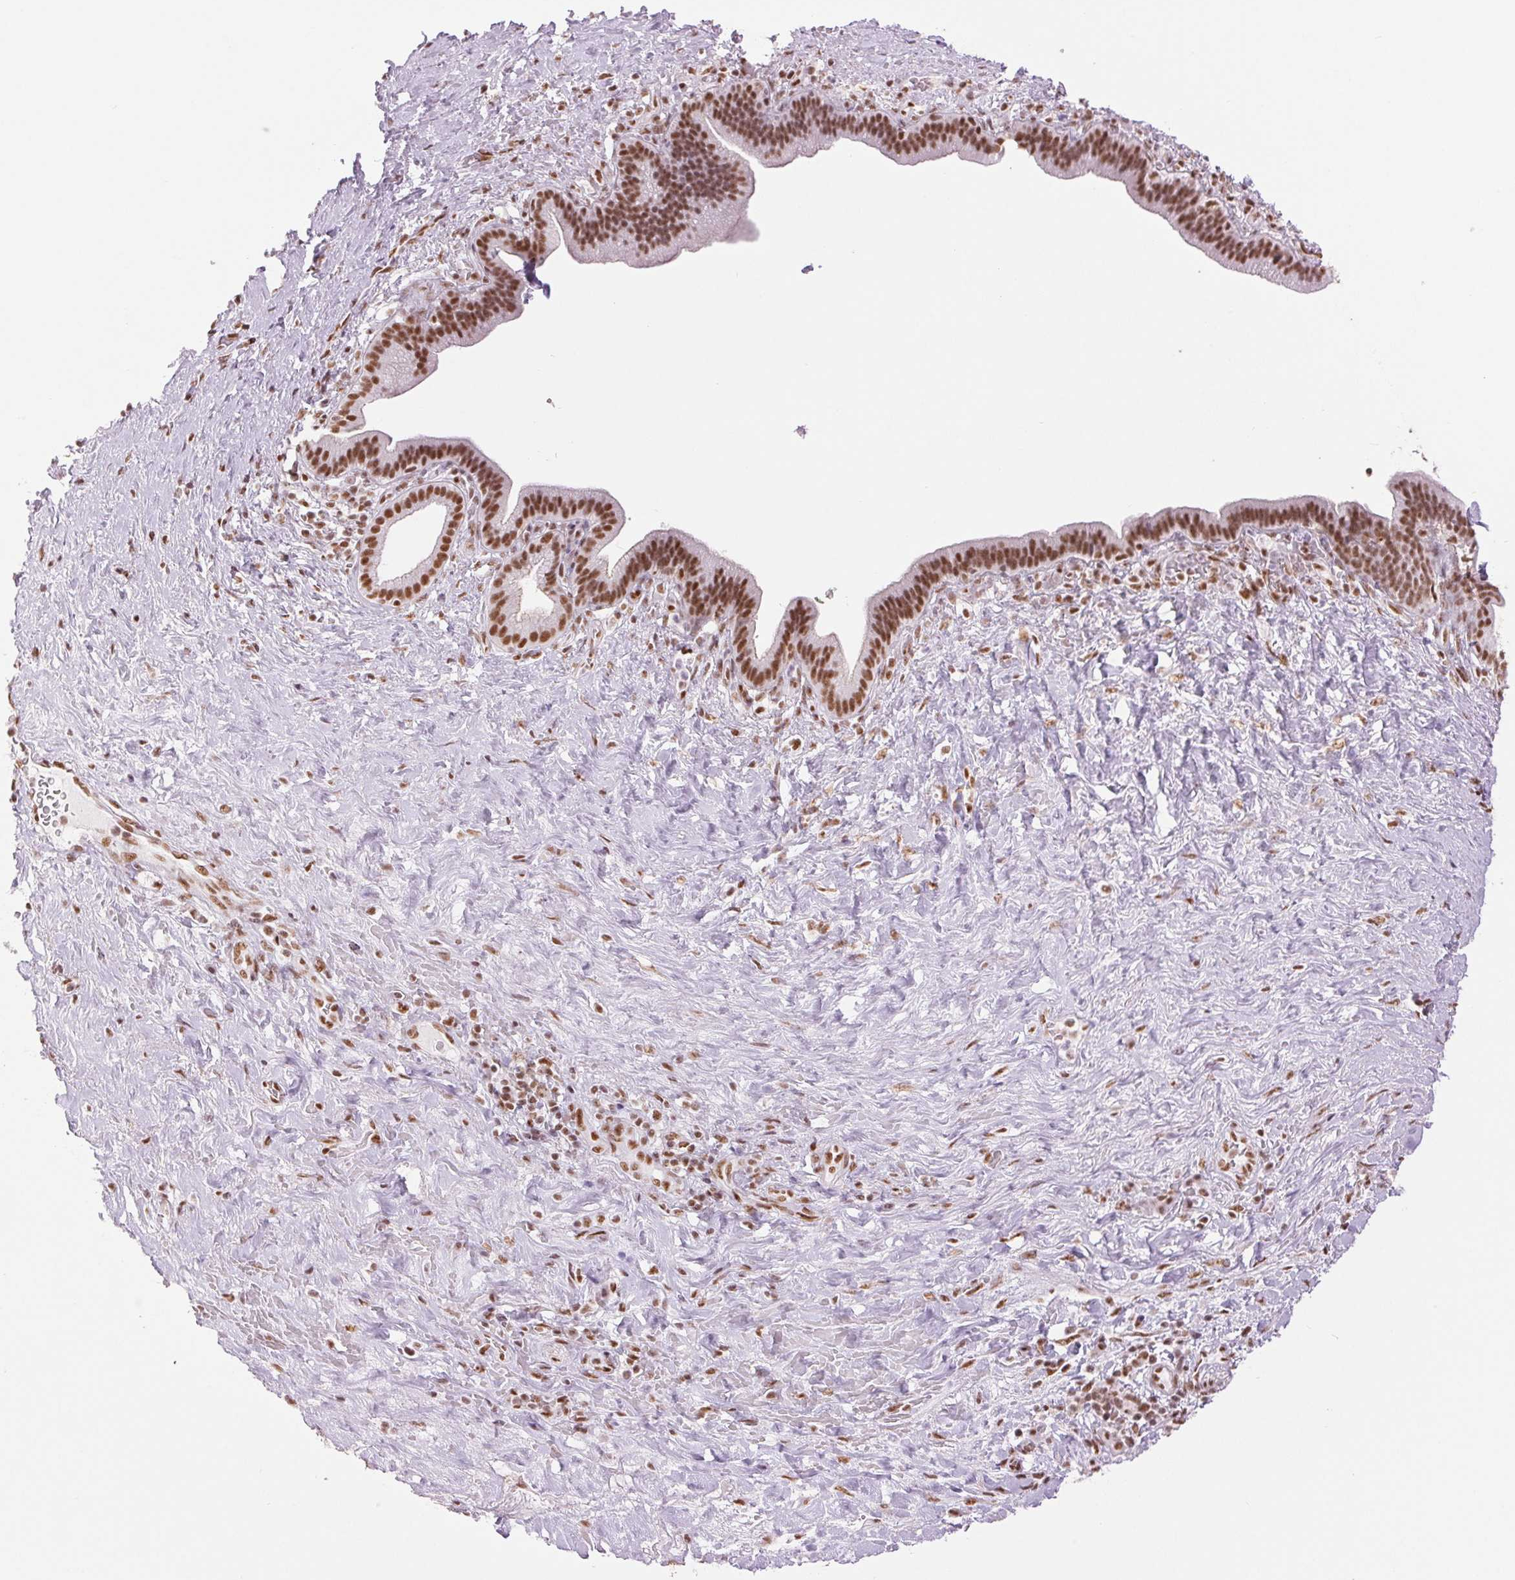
{"staining": {"intensity": "moderate", "quantity": ">75%", "location": "nuclear"}, "tissue": "pancreatic cancer", "cell_type": "Tumor cells", "image_type": "cancer", "snomed": [{"axis": "morphology", "description": "Adenocarcinoma, NOS"}, {"axis": "topography", "description": "Pancreas"}], "caption": "IHC (DAB (3,3'-diaminobenzidine)) staining of human pancreatic cancer (adenocarcinoma) demonstrates moderate nuclear protein staining in approximately >75% of tumor cells.", "gene": "ZFR2", "patient": {"sex": "male", "age": 44}}